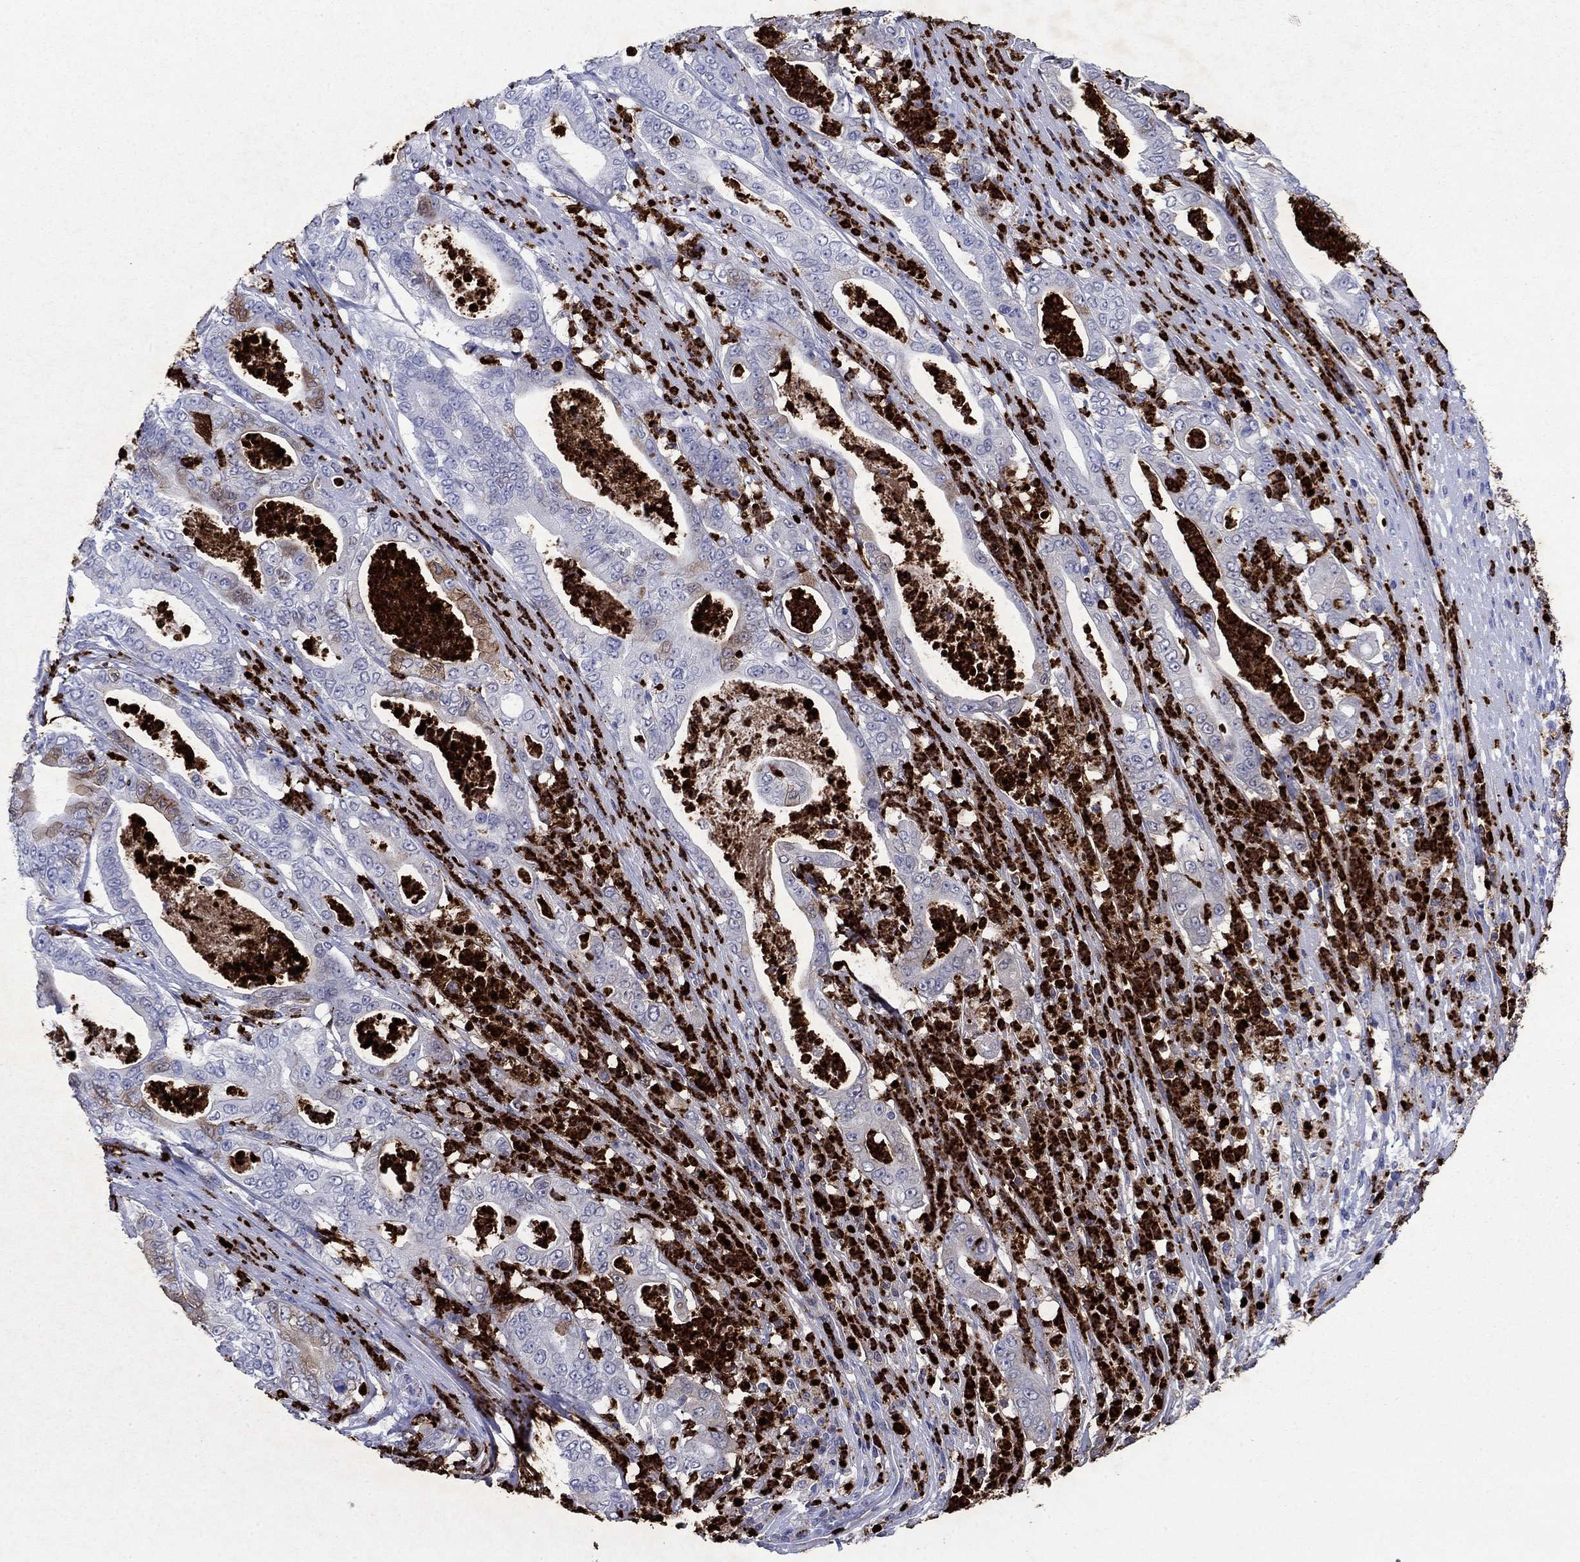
{"staining": {"intensity": "weak", "quantity": "<25%", "location": "cytoplasmic/membranous"}, "tissue": "pancreatic cancer", "cell_type": "Tumor cells", "image_type": "cancer", "snomed": [{"axis": "morphology", "description": "Adenocarcinoma, NOS"}, {"axis": "topography", "description": "Pancreas"}], "caption": "The histopathology image exhibits no staining of tumor cells in adenocarcinoma (pancreatic). (Brightfield microscopy of DAB (3,3'-diaminobenzidine) immunohistochemistry (IHC) at high magnification).", "gene": "AZU1", "patient": {"sex": "male", "age": 71}}